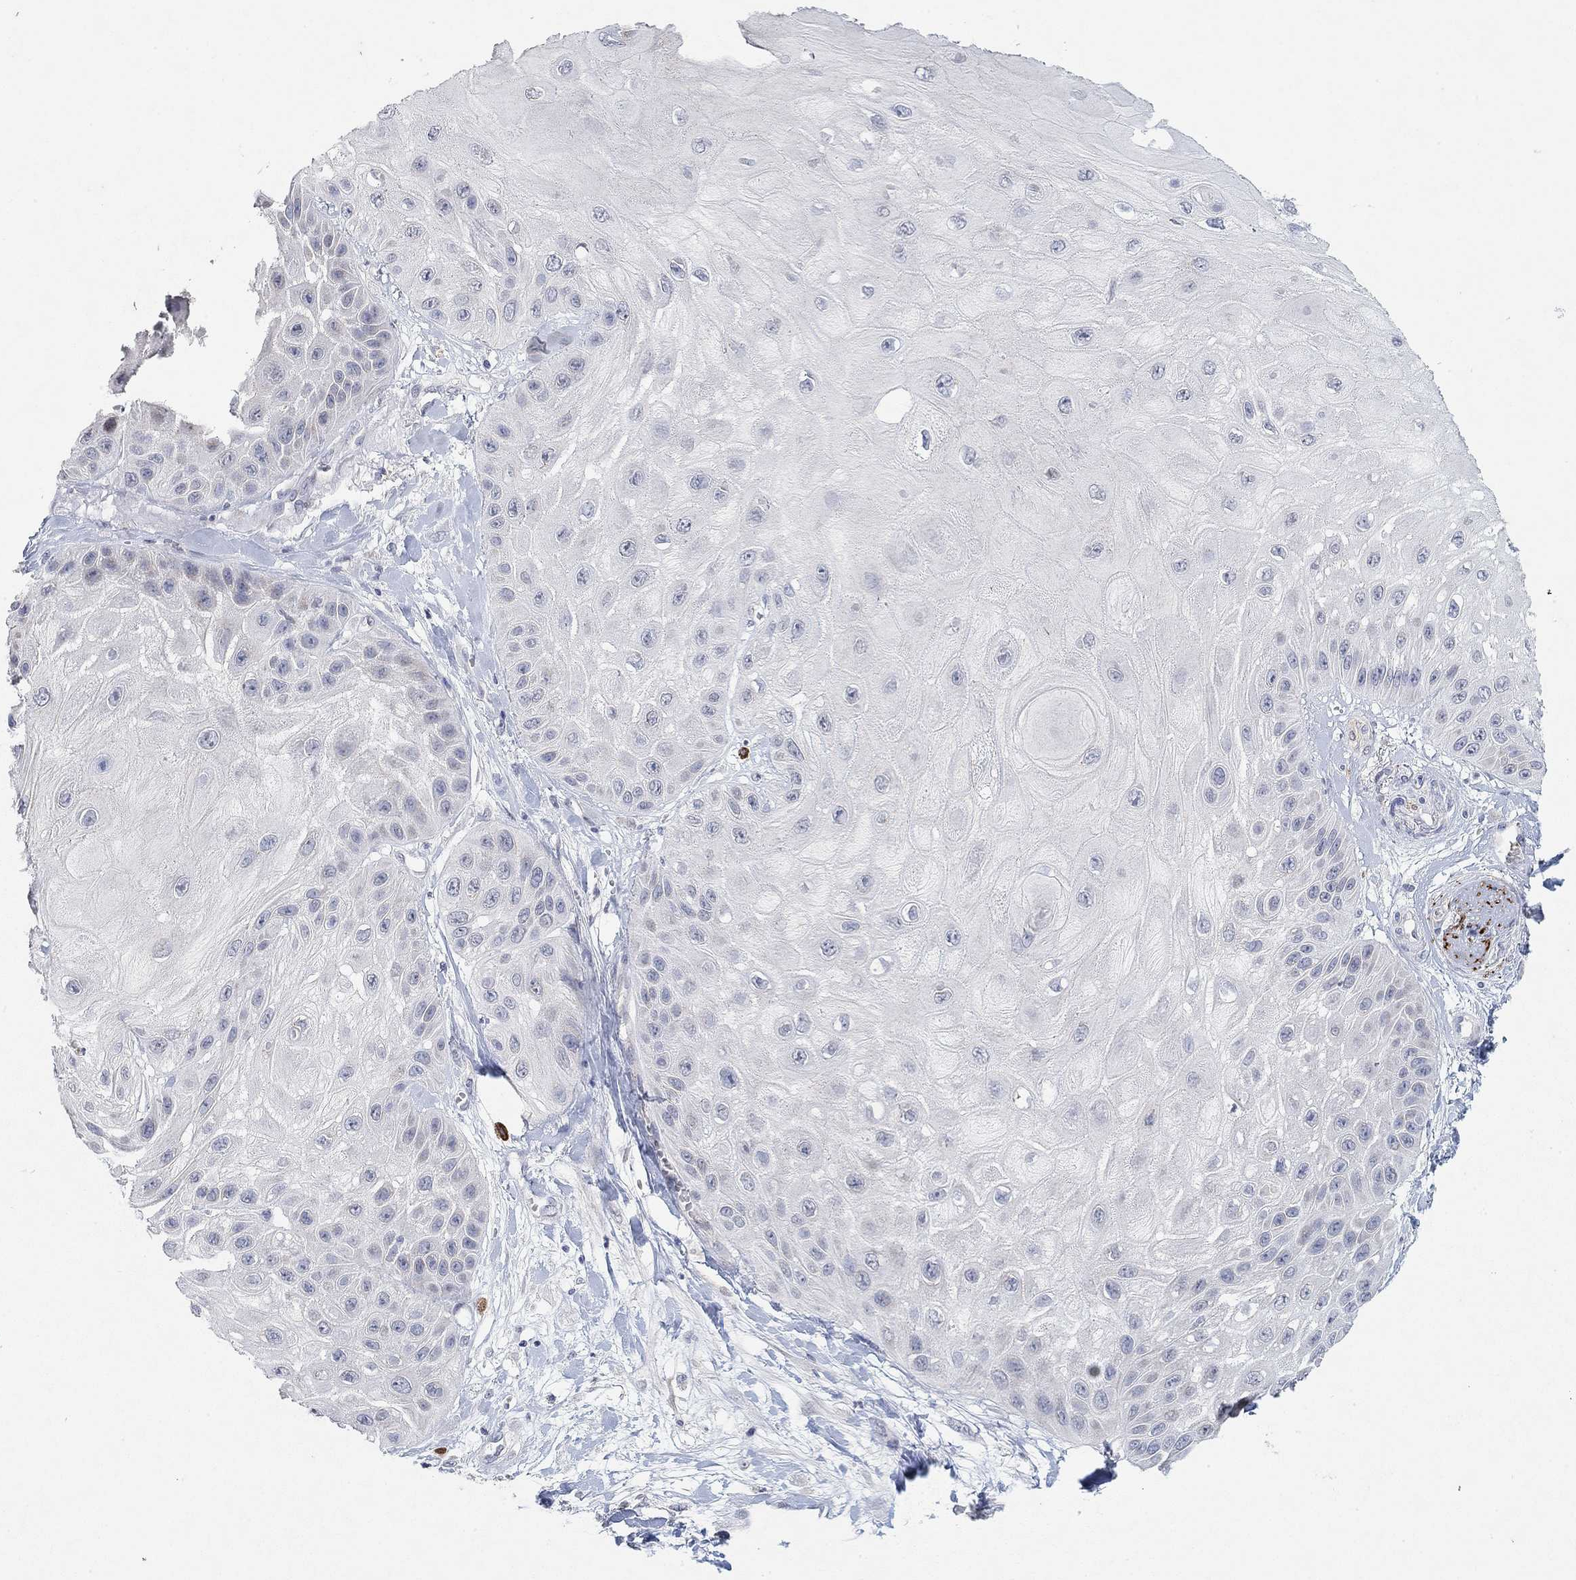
{"staining": {"intensity": "negative", "quantity": "none", "location": "none"}, "tissue": "skin cancer", "cell_type": "Tumor cells", "image_type": "cancer", "snomed": [{"axis": "morphology", "description": "Normal tissue, NOS"}, {"axis": "morphology", "description": "Squamous cell carcinoma, NOS"}, {"axis": "topography", "description": "Skin"}], "caption": "IHC photomicrograph of human skin cancer stained for a protein (brown), which exhibits no expression in tumor cells.", "gene": "VAT1L", "patient": {"sex": "male", "age": 79}}